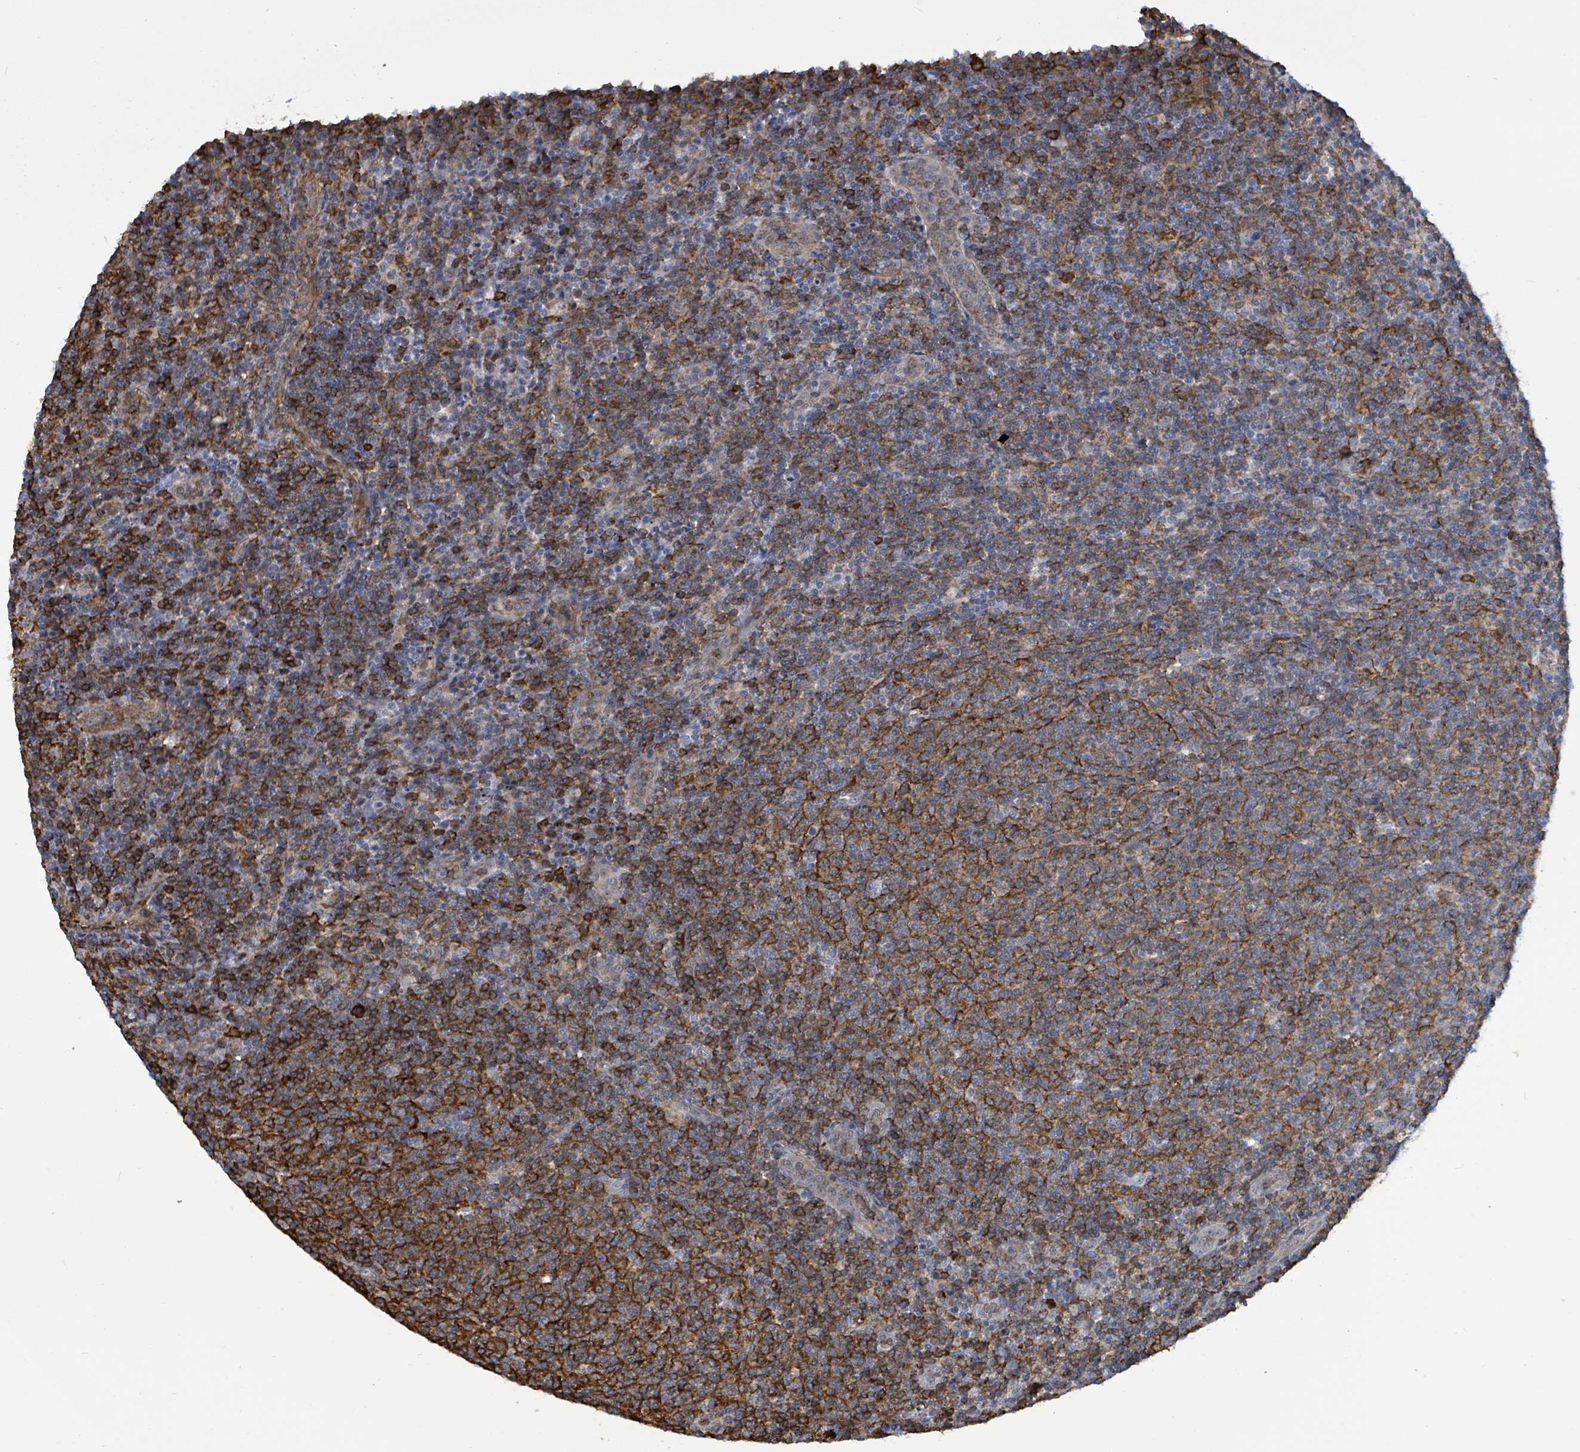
{"staining": {"intensity": "strong", "quantity": "25%-75%", "location": "cytoplasmic/membranous"}, "tissue": "lymphoma", "cell_type": "Tumor cells", "image_type": "cancer", "snomed": [{"axis": "morphology", "description": "Malignant lymphoma, non-Hodgkin's type, Low grade"}, {"axis": "topography", "description": "Lymph node"}], "caption": "Brown immunohistochemical staining in low-grade malignant lymphoma, non-Hodgkin's type exhibits strong cytoplasmic/membranous positivity in about 25%-75% of tumor cells. The protein is stained brown, and the nuclei are stained in blue (DAB (3,3'-diaminobenzidine) IHC with brightfield microscopy, high magnification).", "gene": "PRKRIP1", "patient": {"sex": "male", "age": 66}}